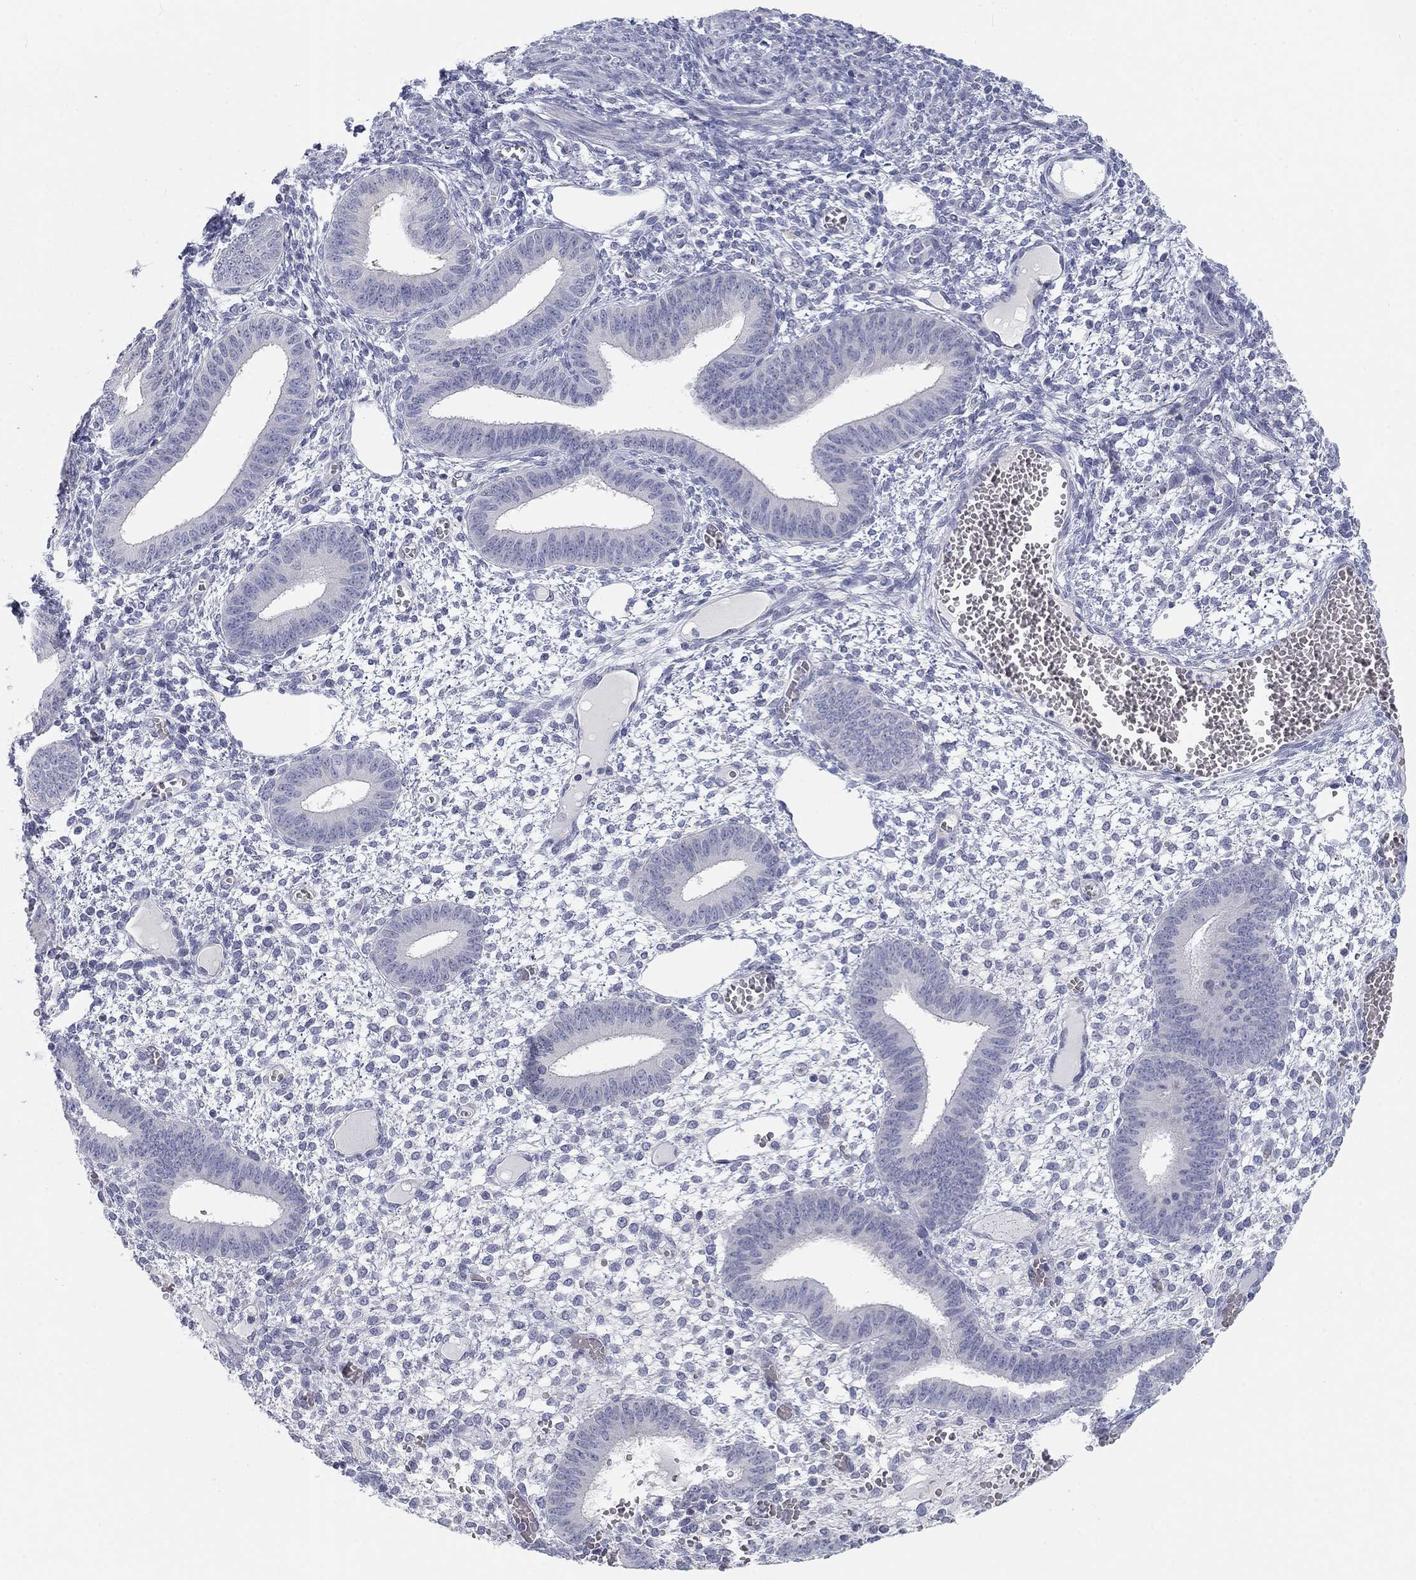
{"staining": {"intensity": "negative", "quantity": "none", "location": "none"}, "tissue": "endometrium", "cell_type": "Cells in endometrial stroma", "image_type": "normal", "snomed": [{"axis": "morphology", "description": "Normal tissue, NOS"}, {"axis": "topography", "description": "Endometrium"}], "caption": "Unremarkable endometrium was stained to show a protein in brown. There is no significant expression in cells in endometrial stroma. Nuclei are stained in blue.", "gene": "CALB1", "patient": {"sex": "female", "age": 42}}